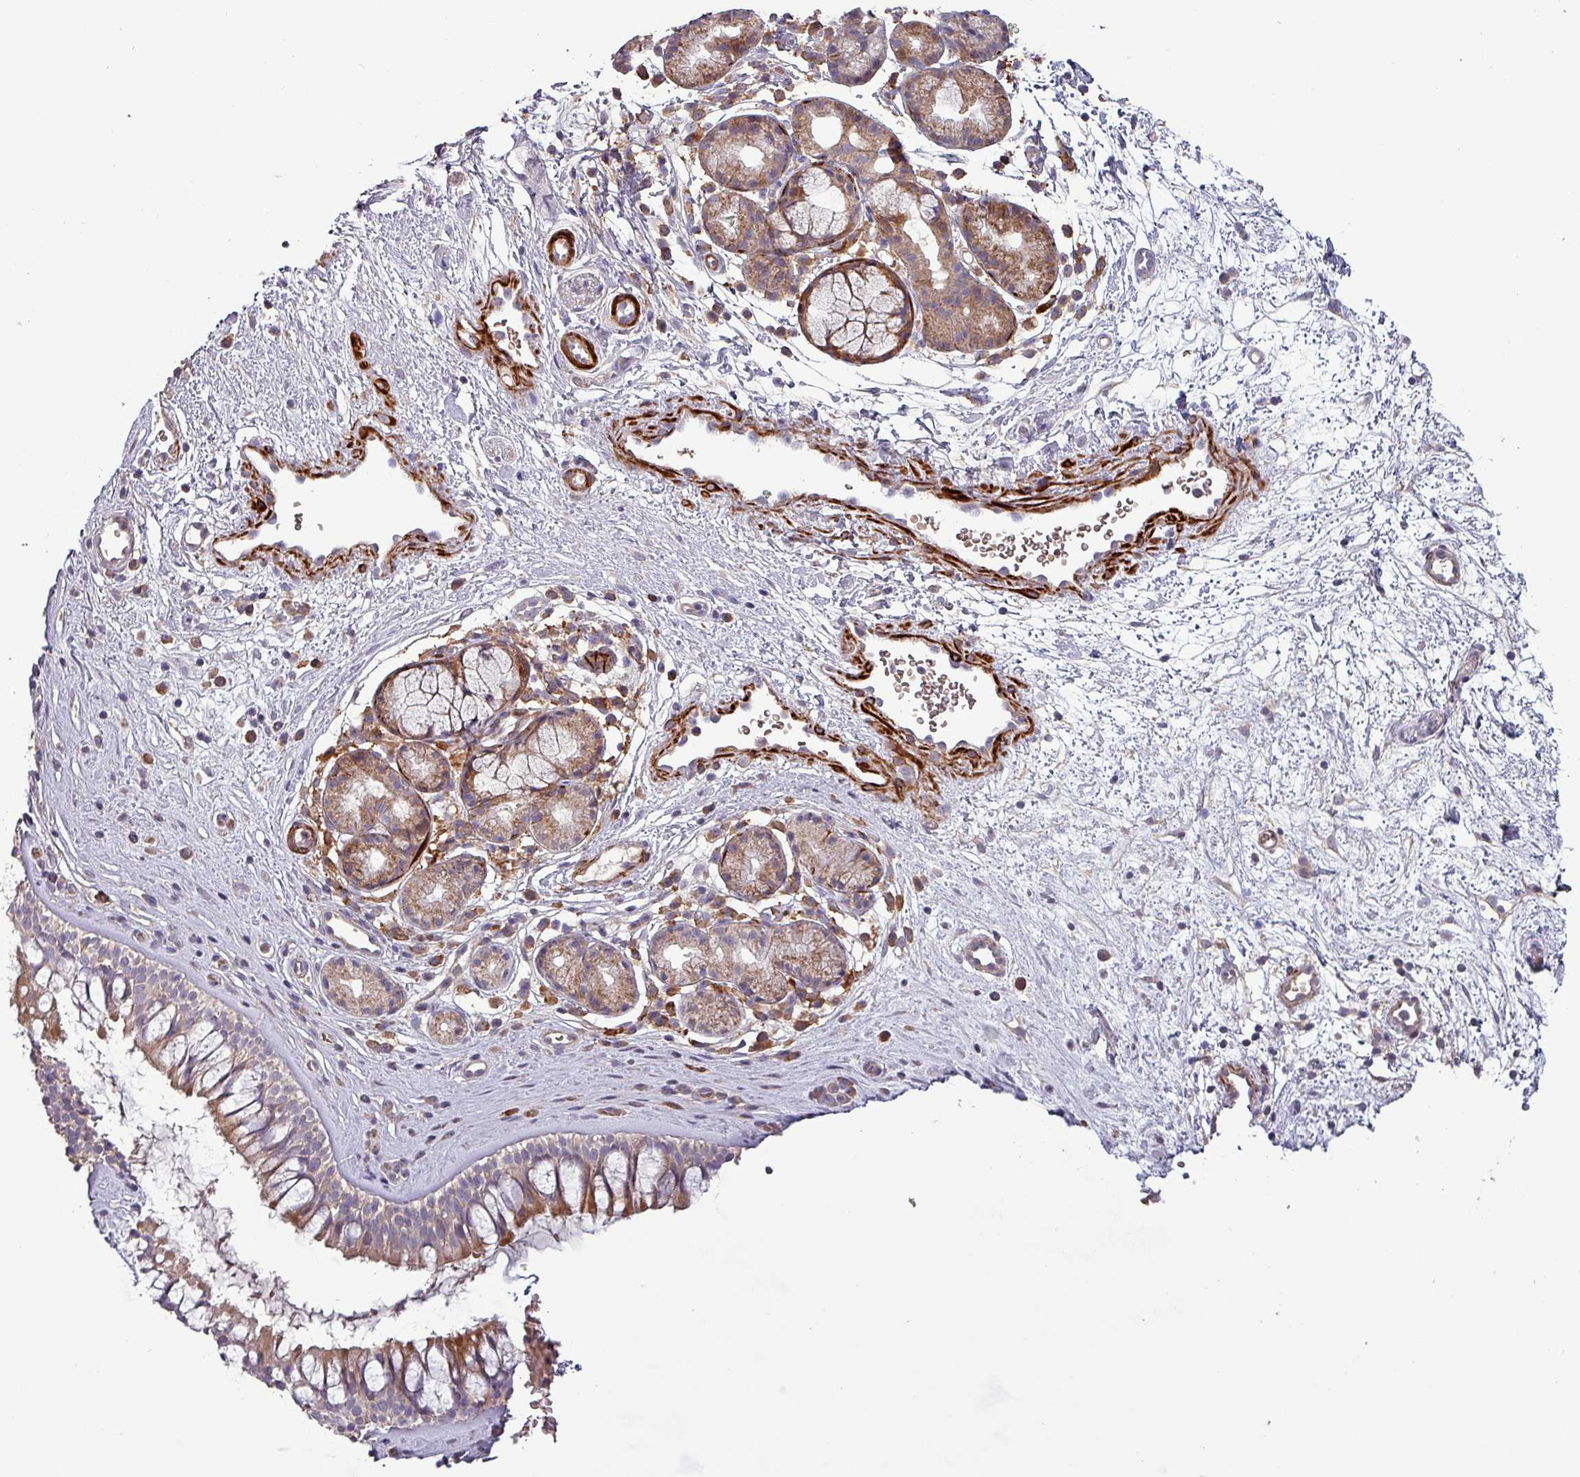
{"staining": {"intensity": "moderate", "quantity": "25%-75%", "location": "cytoplasmic/membranous"}, "tissue": "nasopharynx", "cell_type": "Respiratory epithelial cells", "image_type": "normal", "snomed": [{"axis": "morphology", "description": "Normal tissue, NOS"}, {"axis": "topography", "description": "Nasopharynx"}], "caption": "Immunohistochemistry (IHC) (DAB (3,3'-diaminobenzidine)) staining of unremarkable human nasopharynx demonstrates moderate cytoplasmic/membranous protein staining in about 25%-75% of respiratory epithelial cells.", "gene": "TPRA1", "patient": {"sex": "male", "age": 32}}